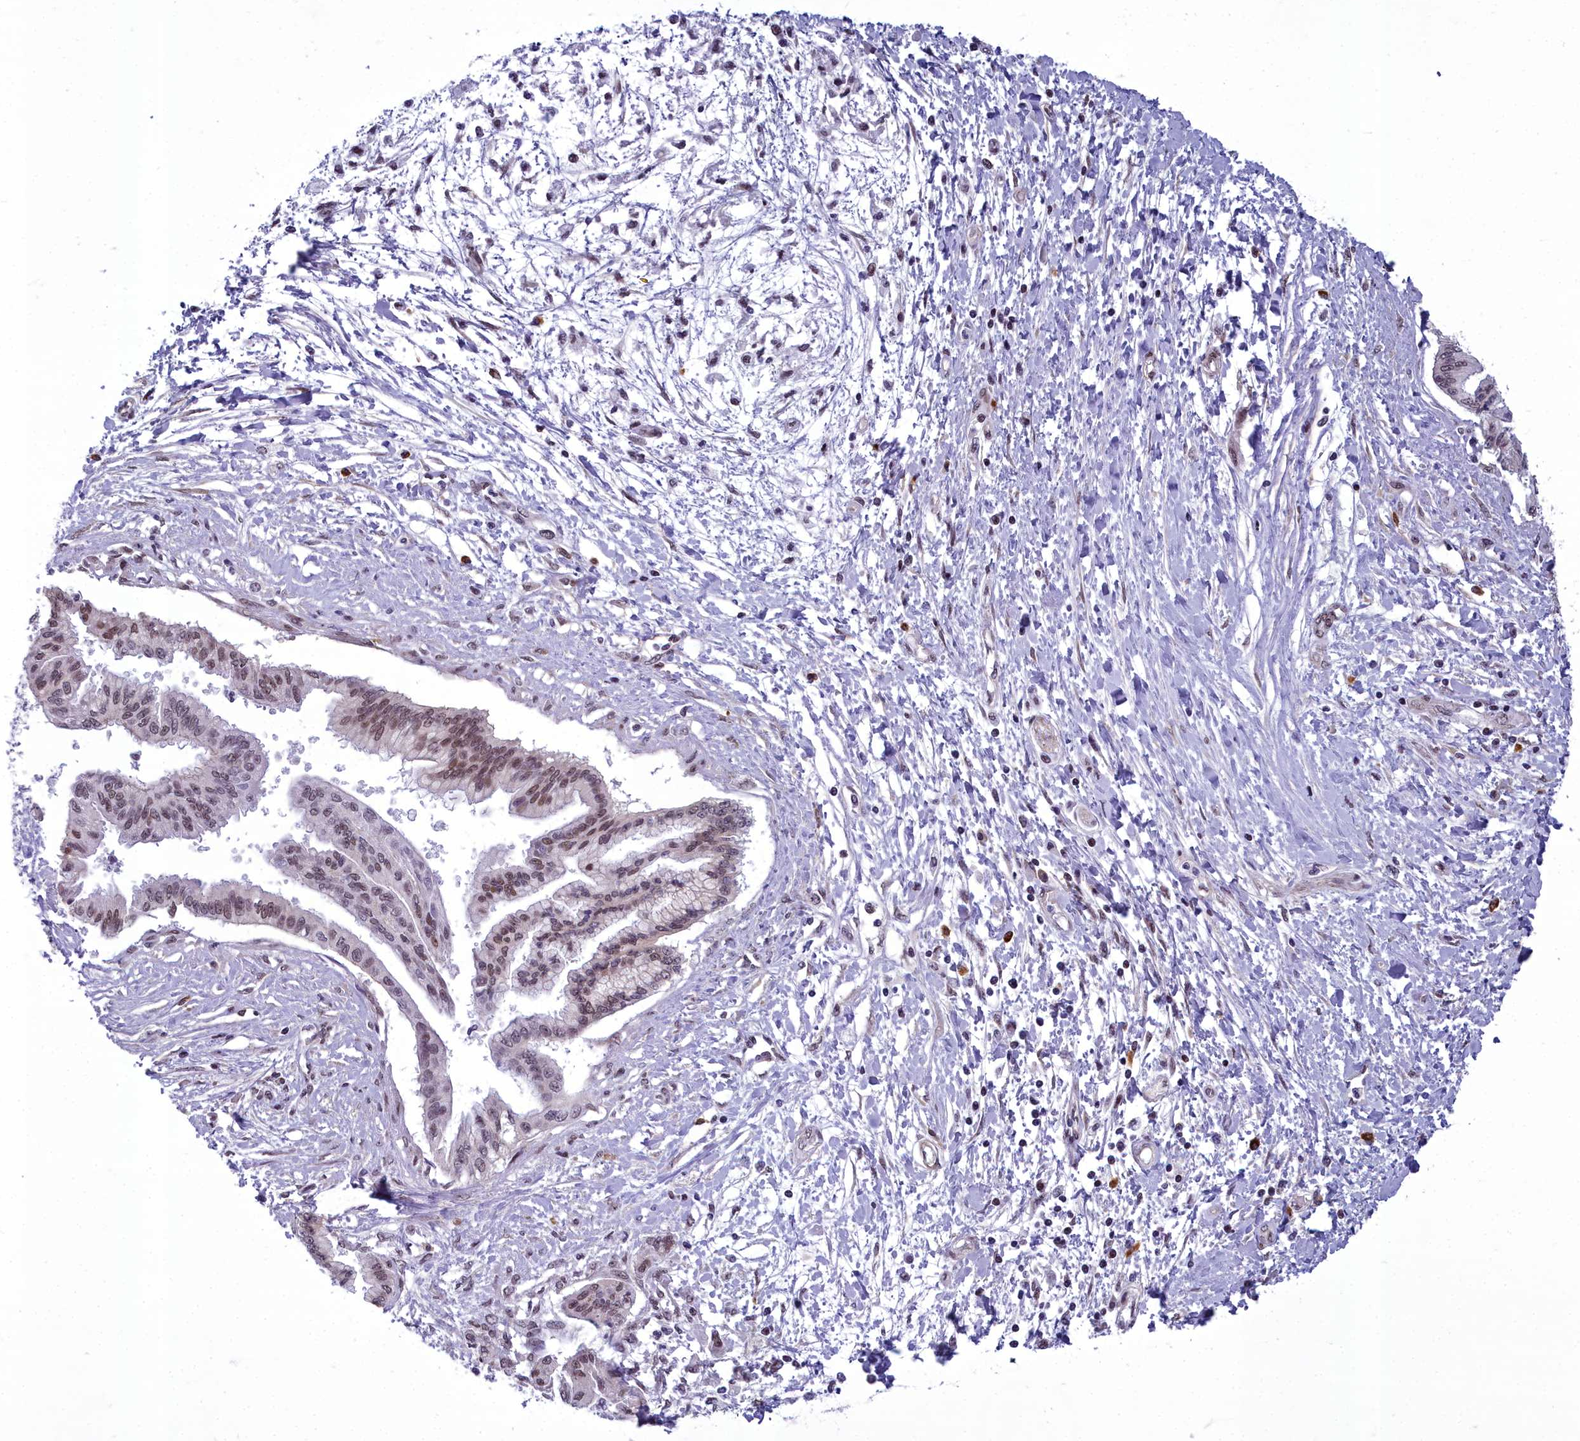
{"staining": {"intensity": "moderate", "quantity": ">75%", "location": "nuclear"}, "tissue": "pancreatic cancer", "cell_type": "Tumor cells", "image_type": "cancer", "snomed": [{"axis": "morphology", "description": "Adenocarcinoma, NOS"}, {"axis": "topography", "description": "Pancreas"}], "caption": "Protein staining demonstrates moderate nuclear staining in about >75% of tumor cells in pancreatic cancer (adenocarcinoma).", "gene": "CEACAM19", "patient": {"sex": "male", "age": 46}}